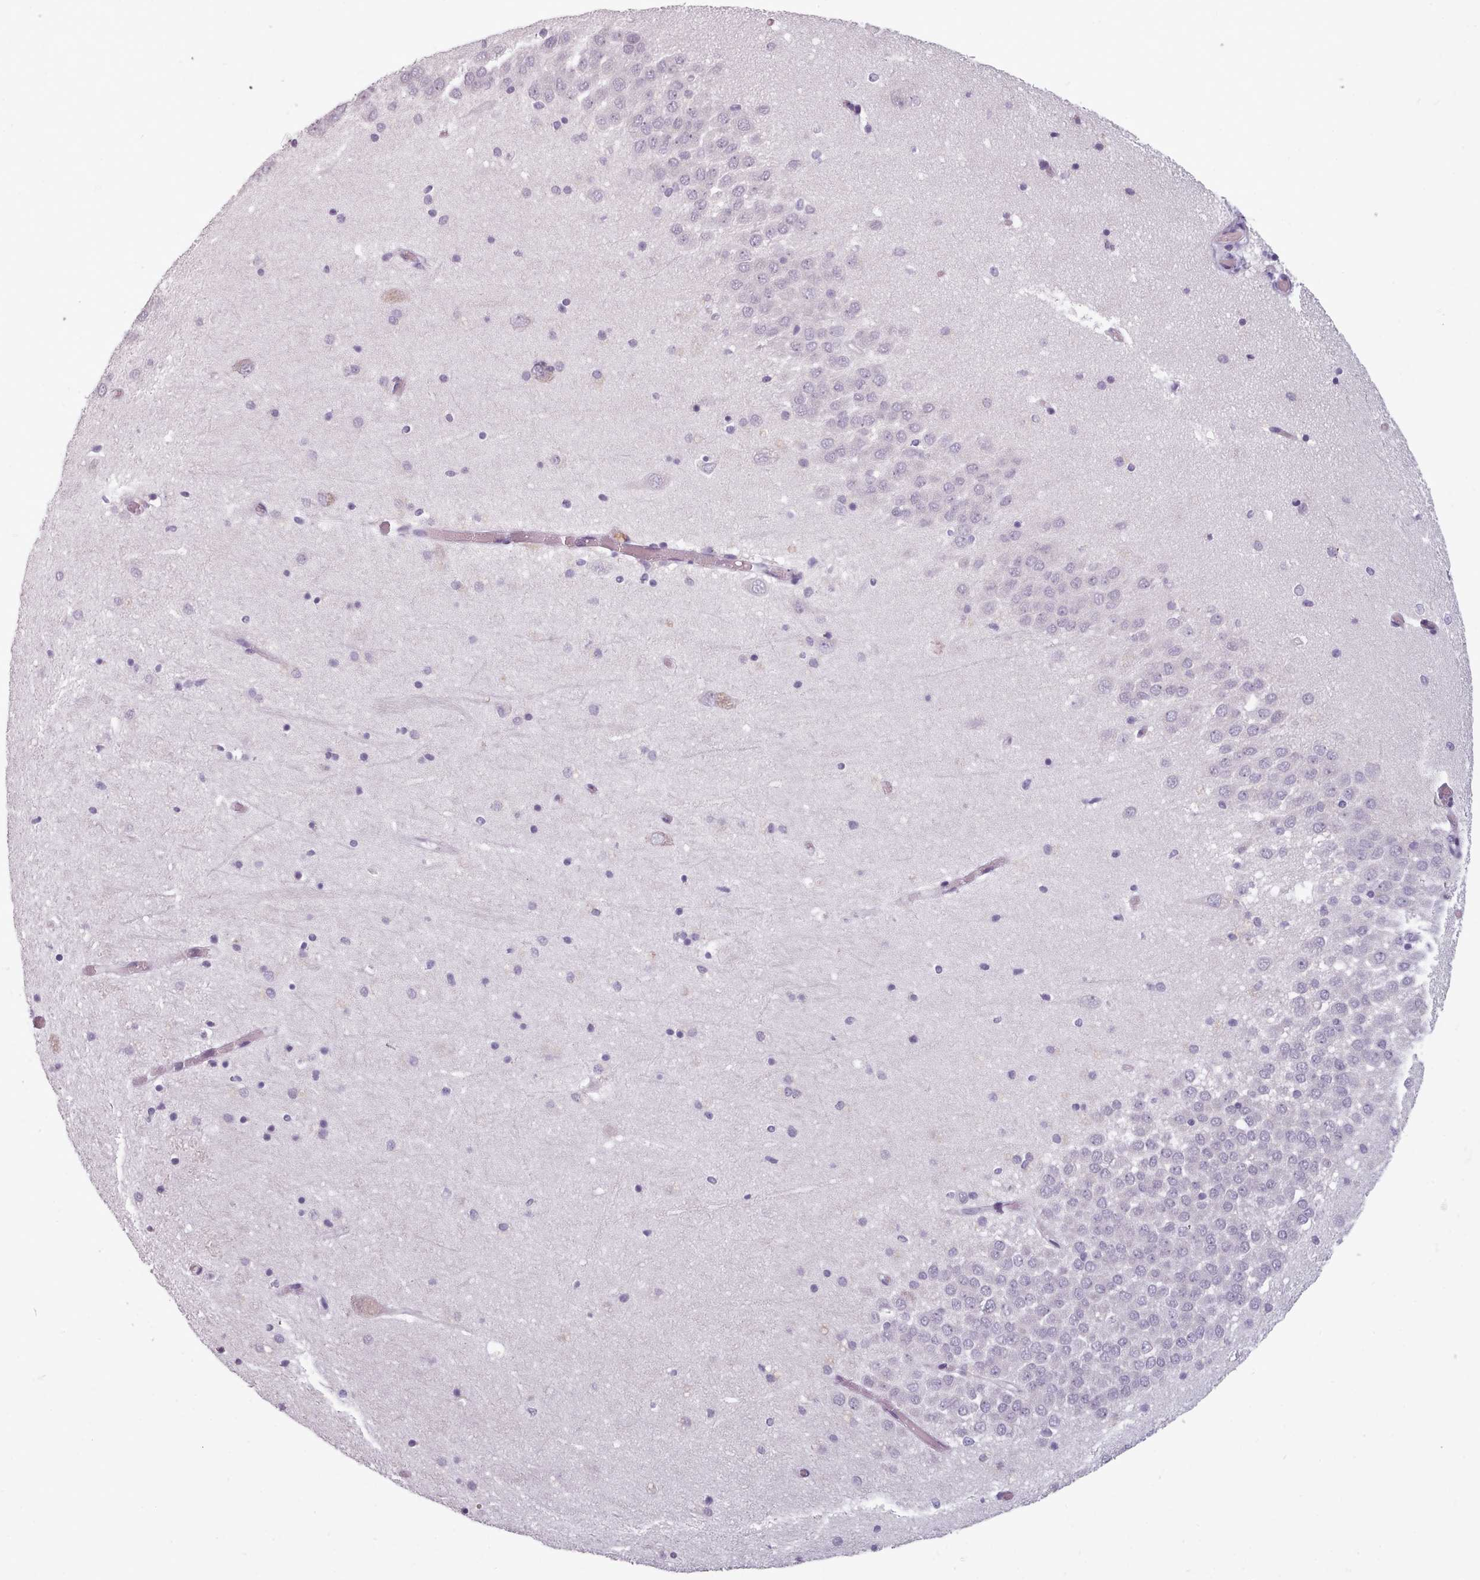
{"staining": {"intensity": "negative", "quantity": "none", "location": "none"}, "tissue": "hippocampus", "cell_type": "Glial cells", "image_type": "normal", "snomed": [{"axis": "morphology", "description": "Normal tissue, NOS"}, {"axis": "topography", "description": "Hippocampus"}], "caption": "This is an IHC image of benign human hippocampus. There is no positivity in glial cells.", "gene": "PBX4", "patient": {"sex": "male", "age": 70}}